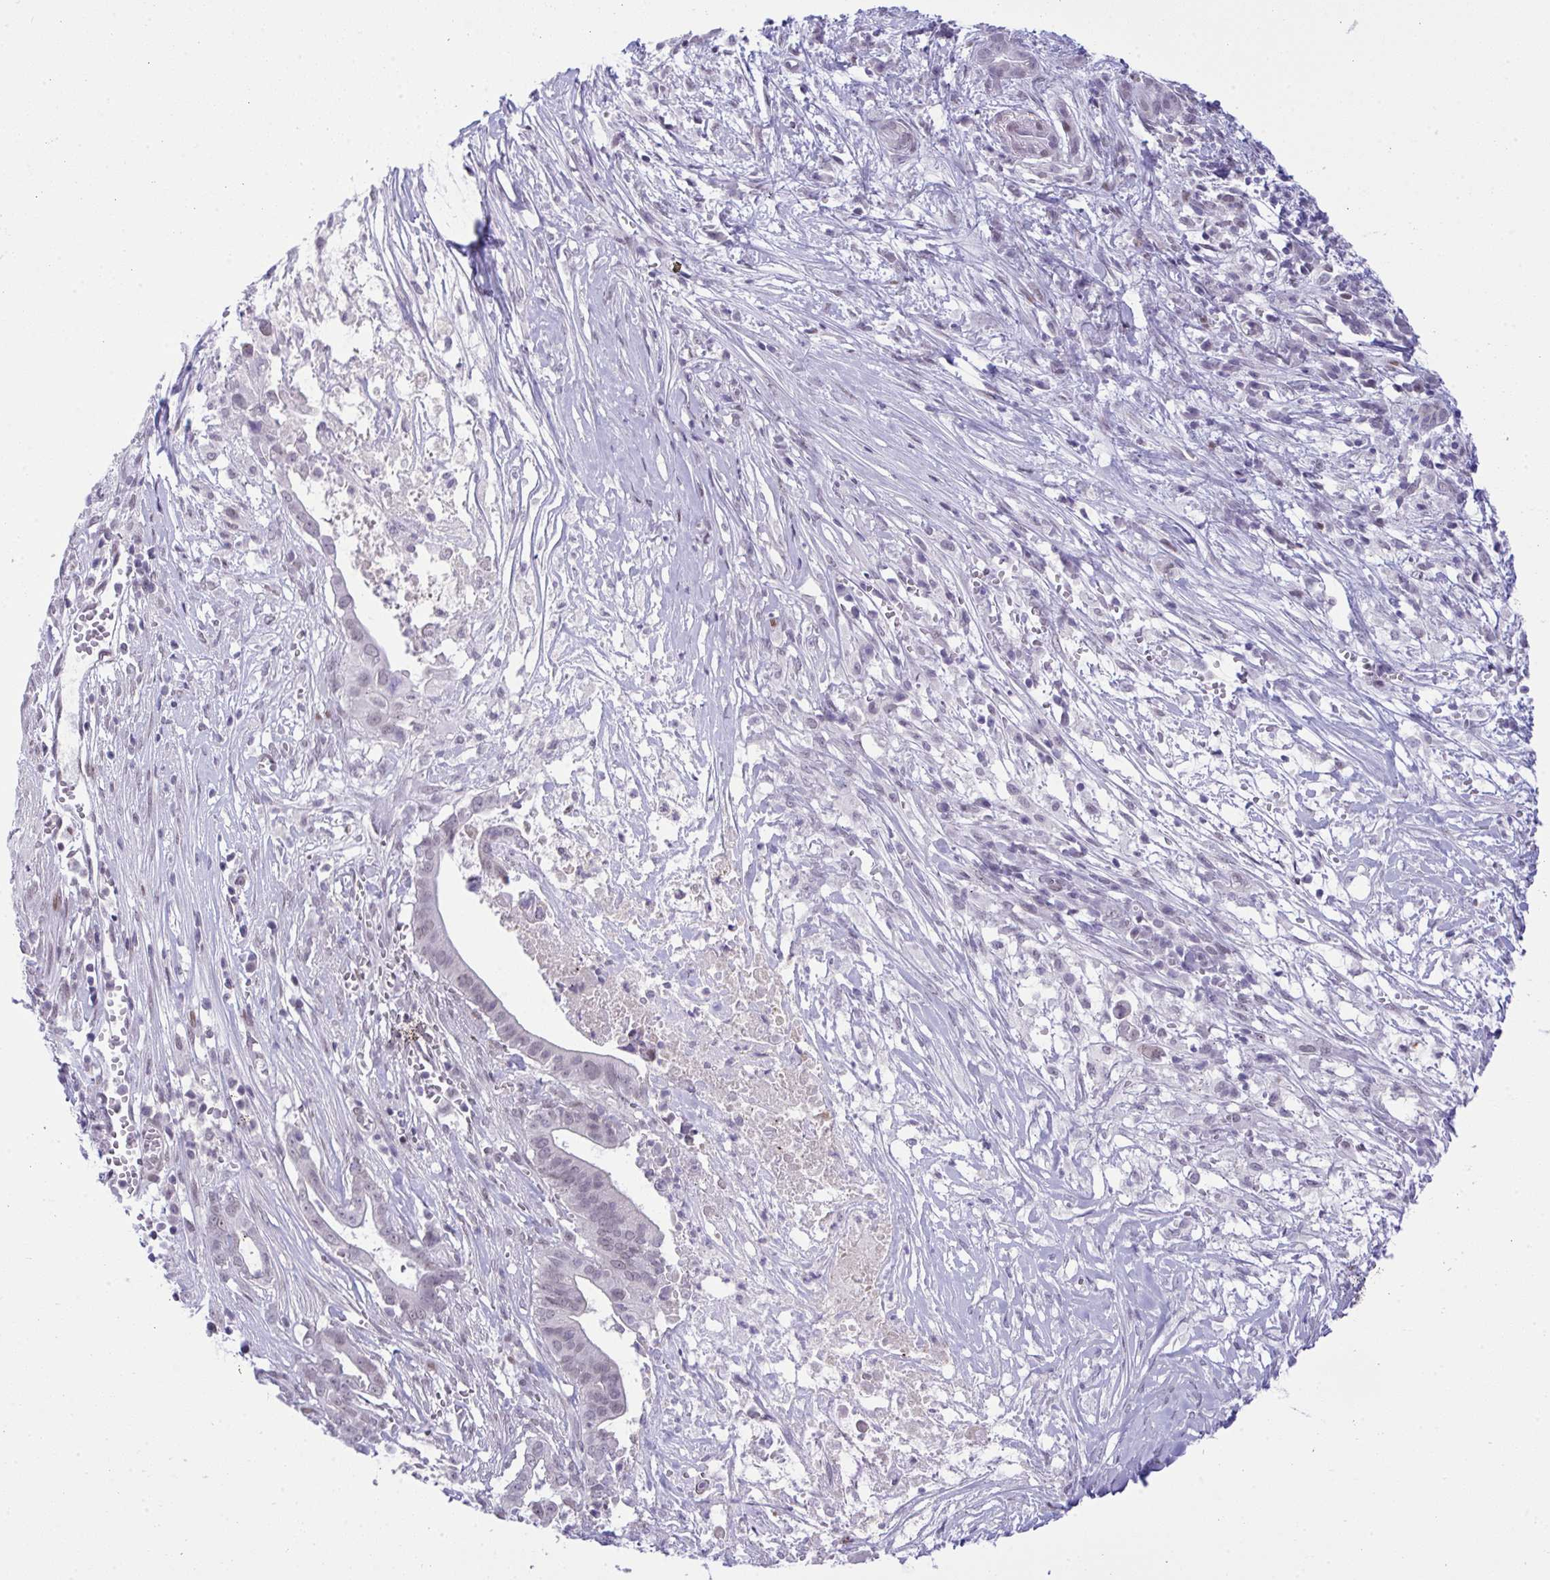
{"staining": {"intensity": "negative", "quantity": "none", "location": "none"}, "tissue": "pancreatic cancer", "cell_type": "Tumor cells", "image_type": "cancer", "snomed": [{"axis": "morphology", "description": "Adenocarcinoma, NOS"}, {"axis": "topography", "description": "Pancreas"}], "caption": "Immunohistochemical staining of pancreatic cancer (adenocarcinoma) exhibits no significant staining in tumor cells.", "gene": "ZFHX3", "patient": {"sex": "male", "age": 61}}